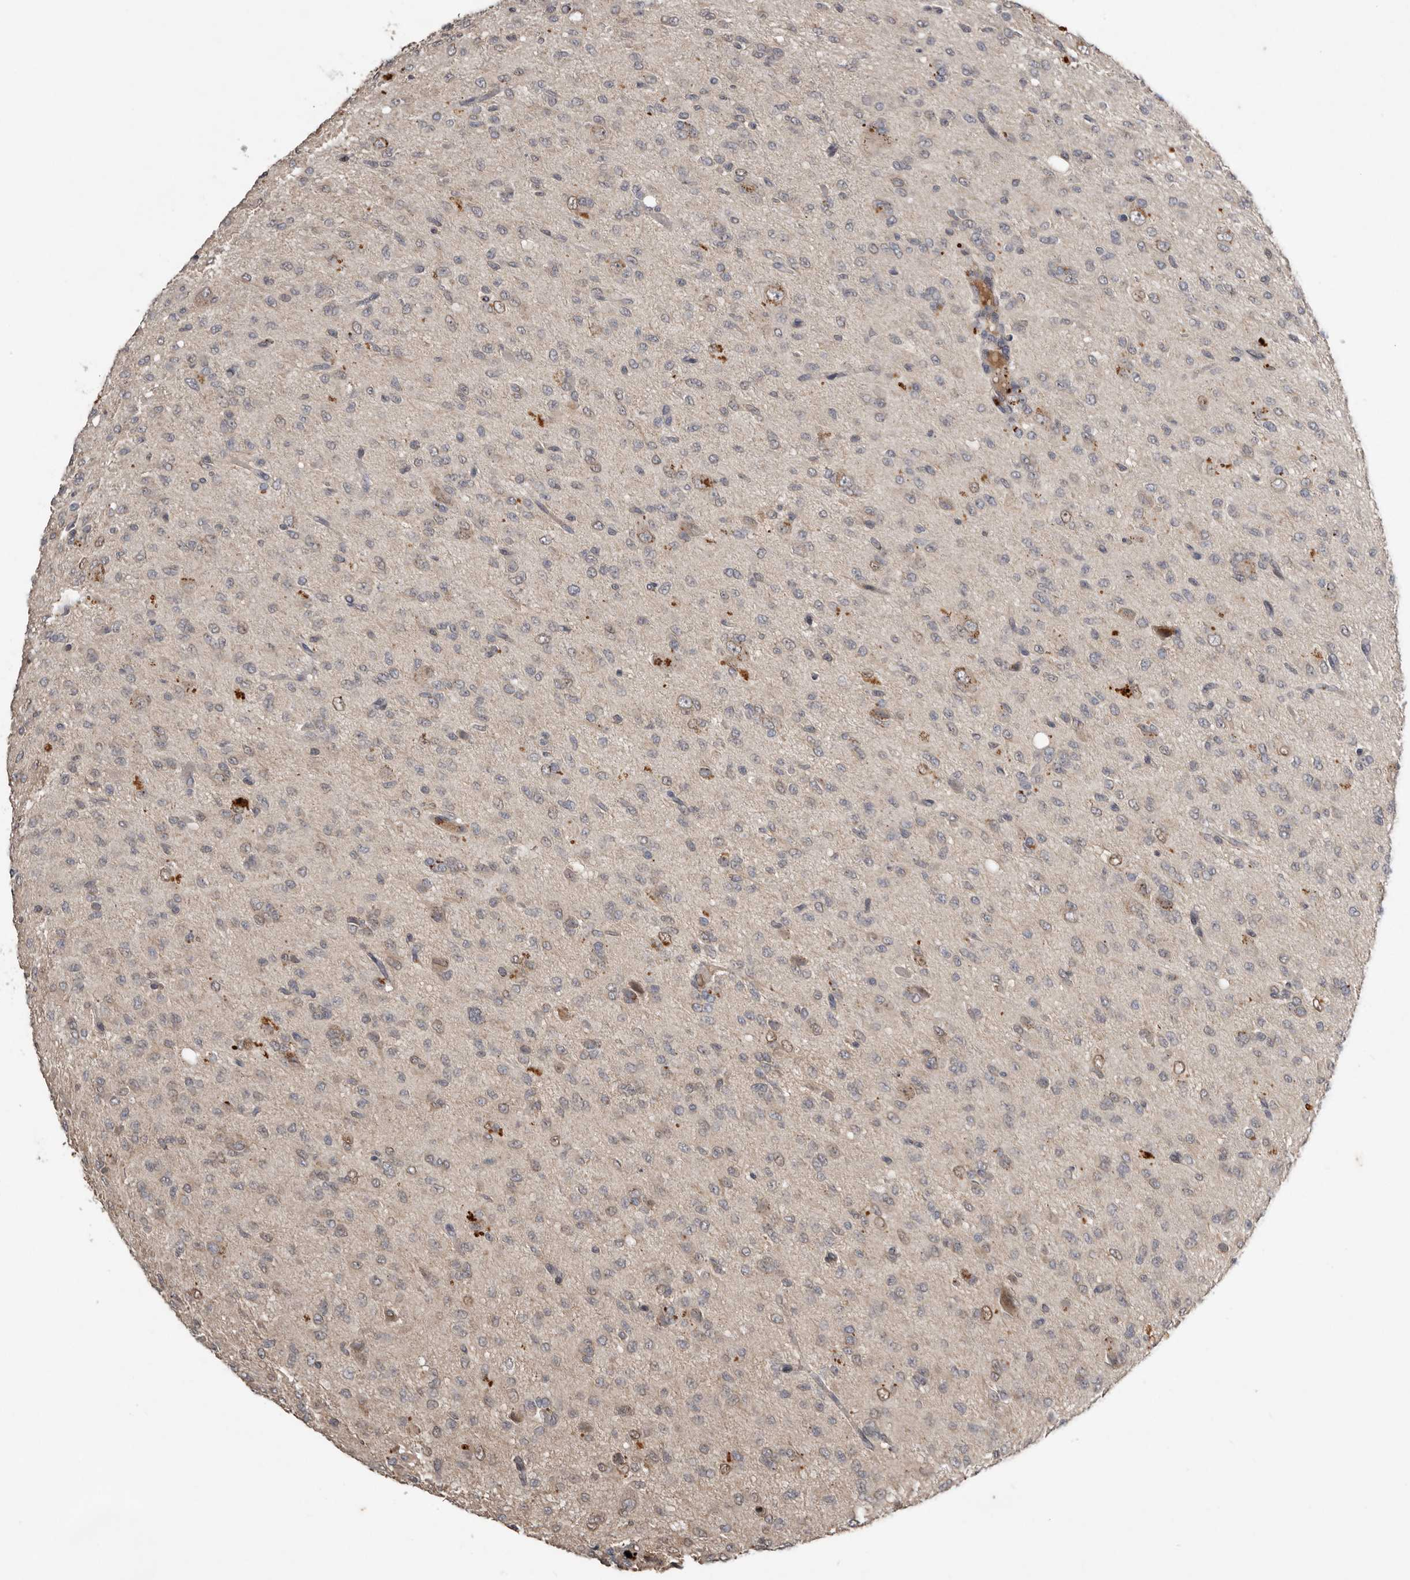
{"staining": {"intensity": "weak", "quantity": "<25%", "location": "cytoplasmic/membranous"}, "tissue": "glioma", "cell_type": "Tumor cells", "image_type": "cancer", "snomed": [{"axis": "morphology", "description": "Glioma, malignant, High grade"}, {"axis": "topography", "description": "Brain"}], "caption": "Glioma was stained to show a protein in brown. There is no significant staining in tumor cells.", "gene": "NMUR1", "patient": {"sex": "female", "age": 59}}